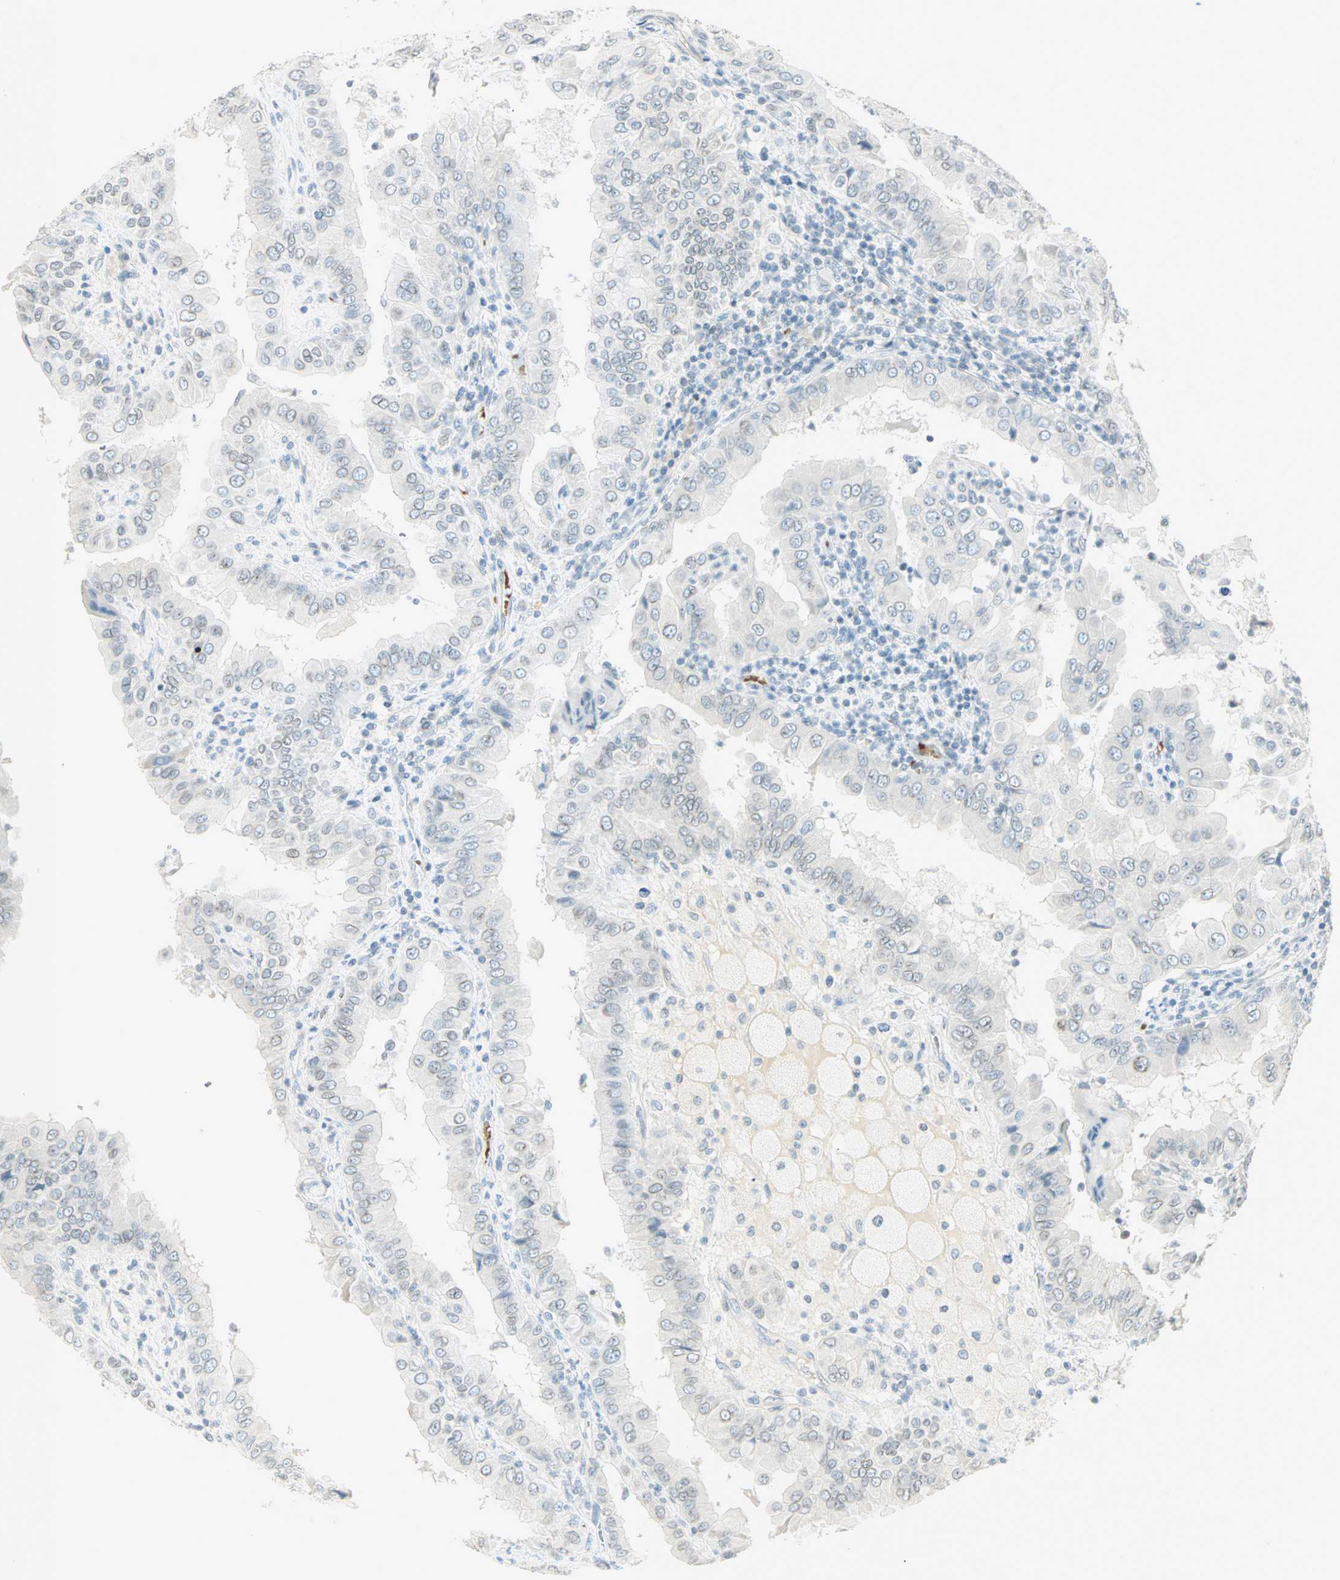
{"staining": {"intensity": "negative", "quantity": "none", "location": "none"}, "tissue": "thyroid cancer", "cell_type": "Tumor cells", "image_type": "cancer", "snomed": [{"axis": "morphology", "description": "Papillary adenocarcinoma, NOS"}, {"axis": "topography", "description": "Thyroid gland"}], "caption": "Tumor cells show no significant positivity in papillary adenocarcinoma (thyroid). The staining was performed using DAB to visualize the protein expression in brown, while the nuclei were stained in blue with hematoxylin (Magnification: 20x).", "gene": "BCAN", "patient": {"sex": "male", "age": 33}}